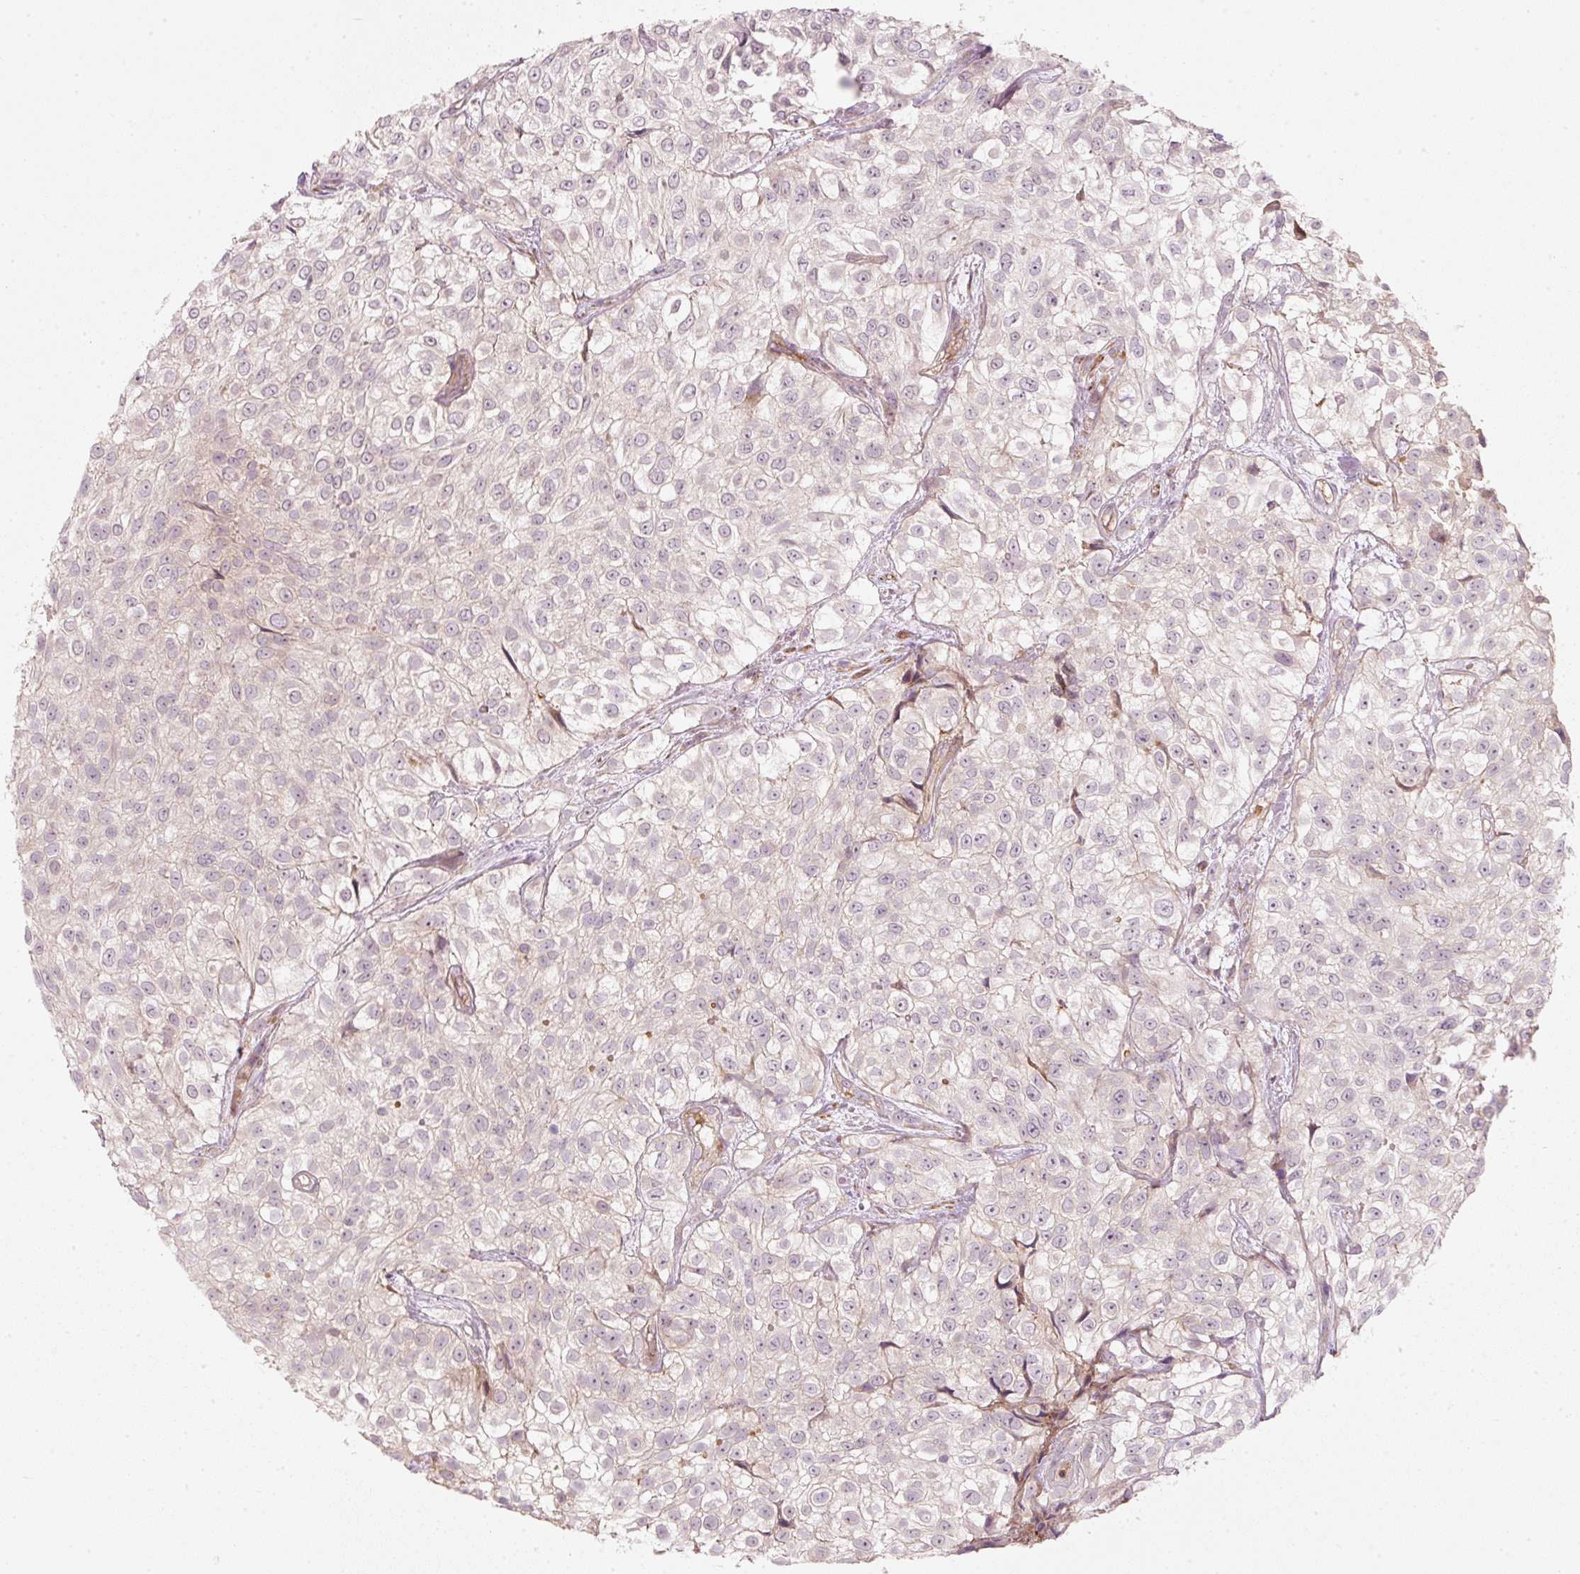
{"staining": {"intensity": "negative", "quantity": "none", "location": "none"}, "tissue": "urothelial cancer", "cell_type": "Tumor cells", "image_type": "cancer", "snomed": [{"axis": "morphology", "description": "Urothelial carcinoma, High grade"}, {"axis": "topography", "description": "Urinary bladder"}], "caption": "IHC photomicrograph of neoplastic tissue: urothelial cancer stained with DAB shows no significant protein staining in tumor cells.", "gene": "KCNQ1", "patient": {"sex": "male", "age": 56}}